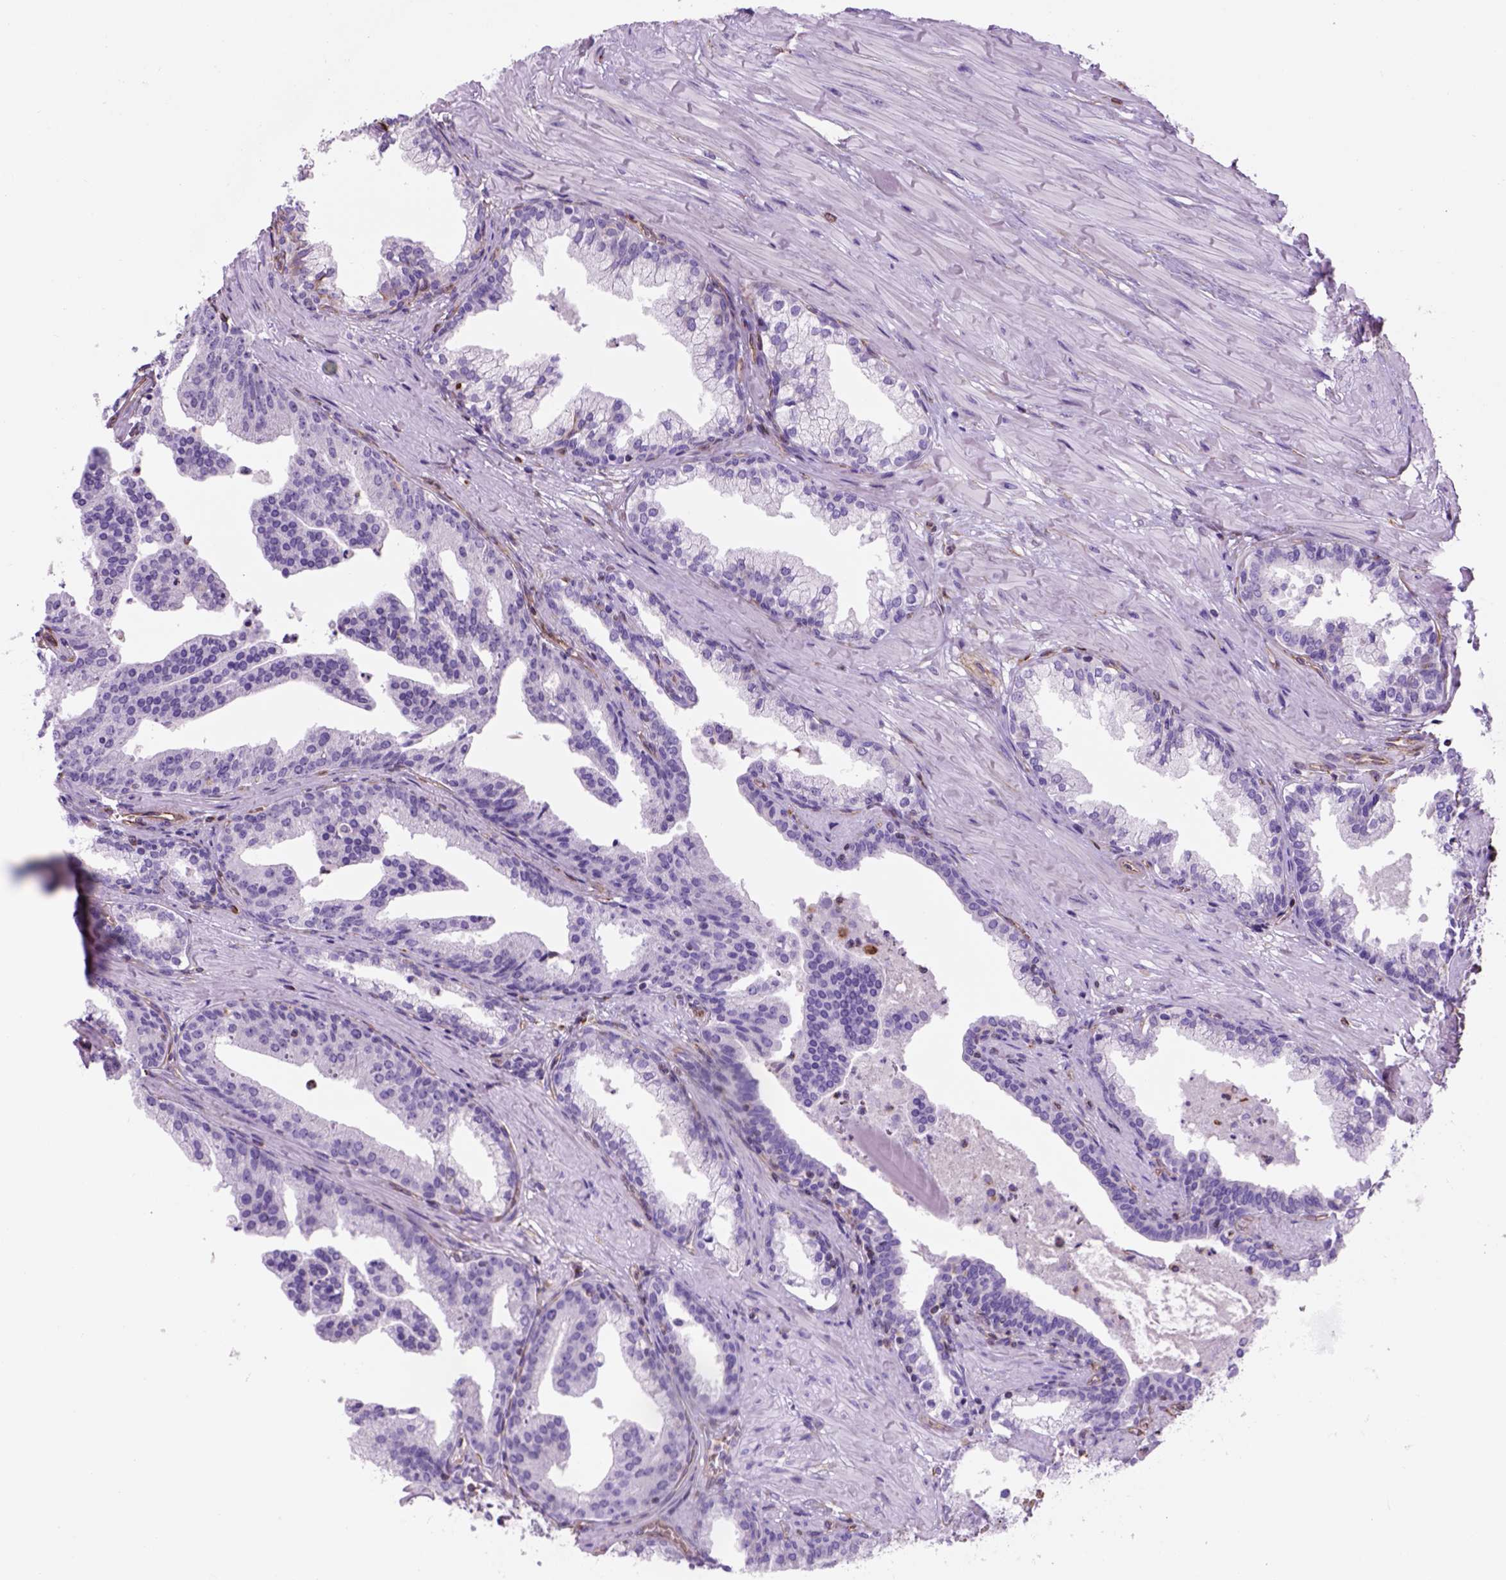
{"staining": {"intensity": "negative", "quantity": "none", "location": "none"}, "tissue": "prostate cancer", "cell_type": "Tumor cells", "image_type": "cancer", "snomed": [{"axis": "morphology", "description": "Adenocarcinoma, NOS"}, {"axis": "topography", "description": "Prostate and seminal vesicle, NOS"}, {"axis": "topography", "description": "Prostate"}], "caption": "Micrograph shows no protein positivity in tumor cells of prostate cancer (adenocarcinoma) tissue.", "gene": "ZZZ3", "patient": {"sex": "male", "age": 44}}